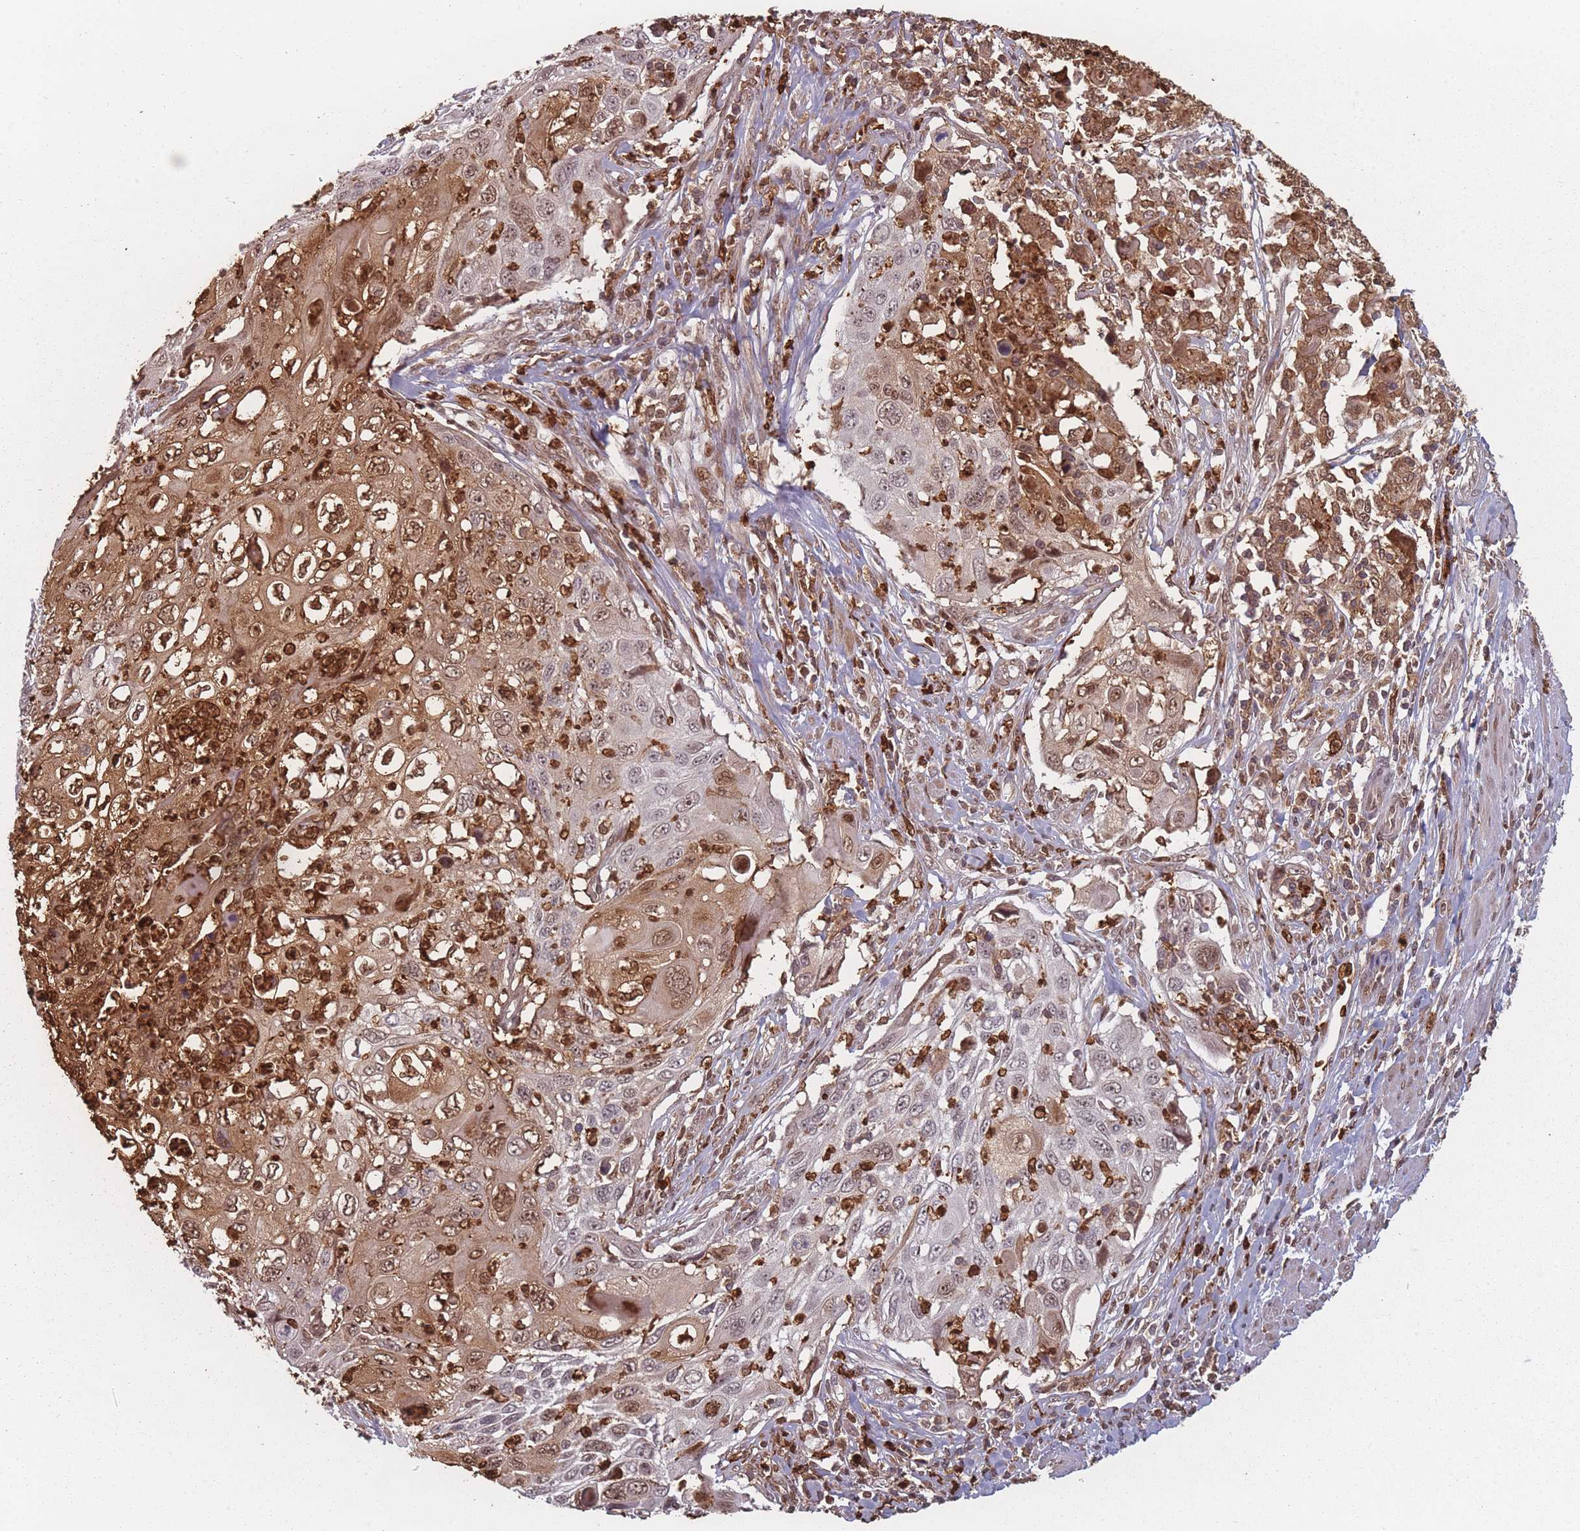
{"staining": {"intensity": "moderate", "quantity": ">75%", "location": "nuclear"}, "tissue": "cervical cancer", "cell_type": "Tumor cells", "image_type": "cancer", "snomed": [{"axis": "morphology", "description": "Squamous cell carcinoma, NOS"}, {"axis": "topography", "description": "Cervix"}], "caption": "IHC of cervical squamous cell carcinoma demonstrates medium levels of moderate nuclear staining in about >75% of tumor cells.", "gene": "WDR55", "patient": {"sex": "female", "age": 70}}